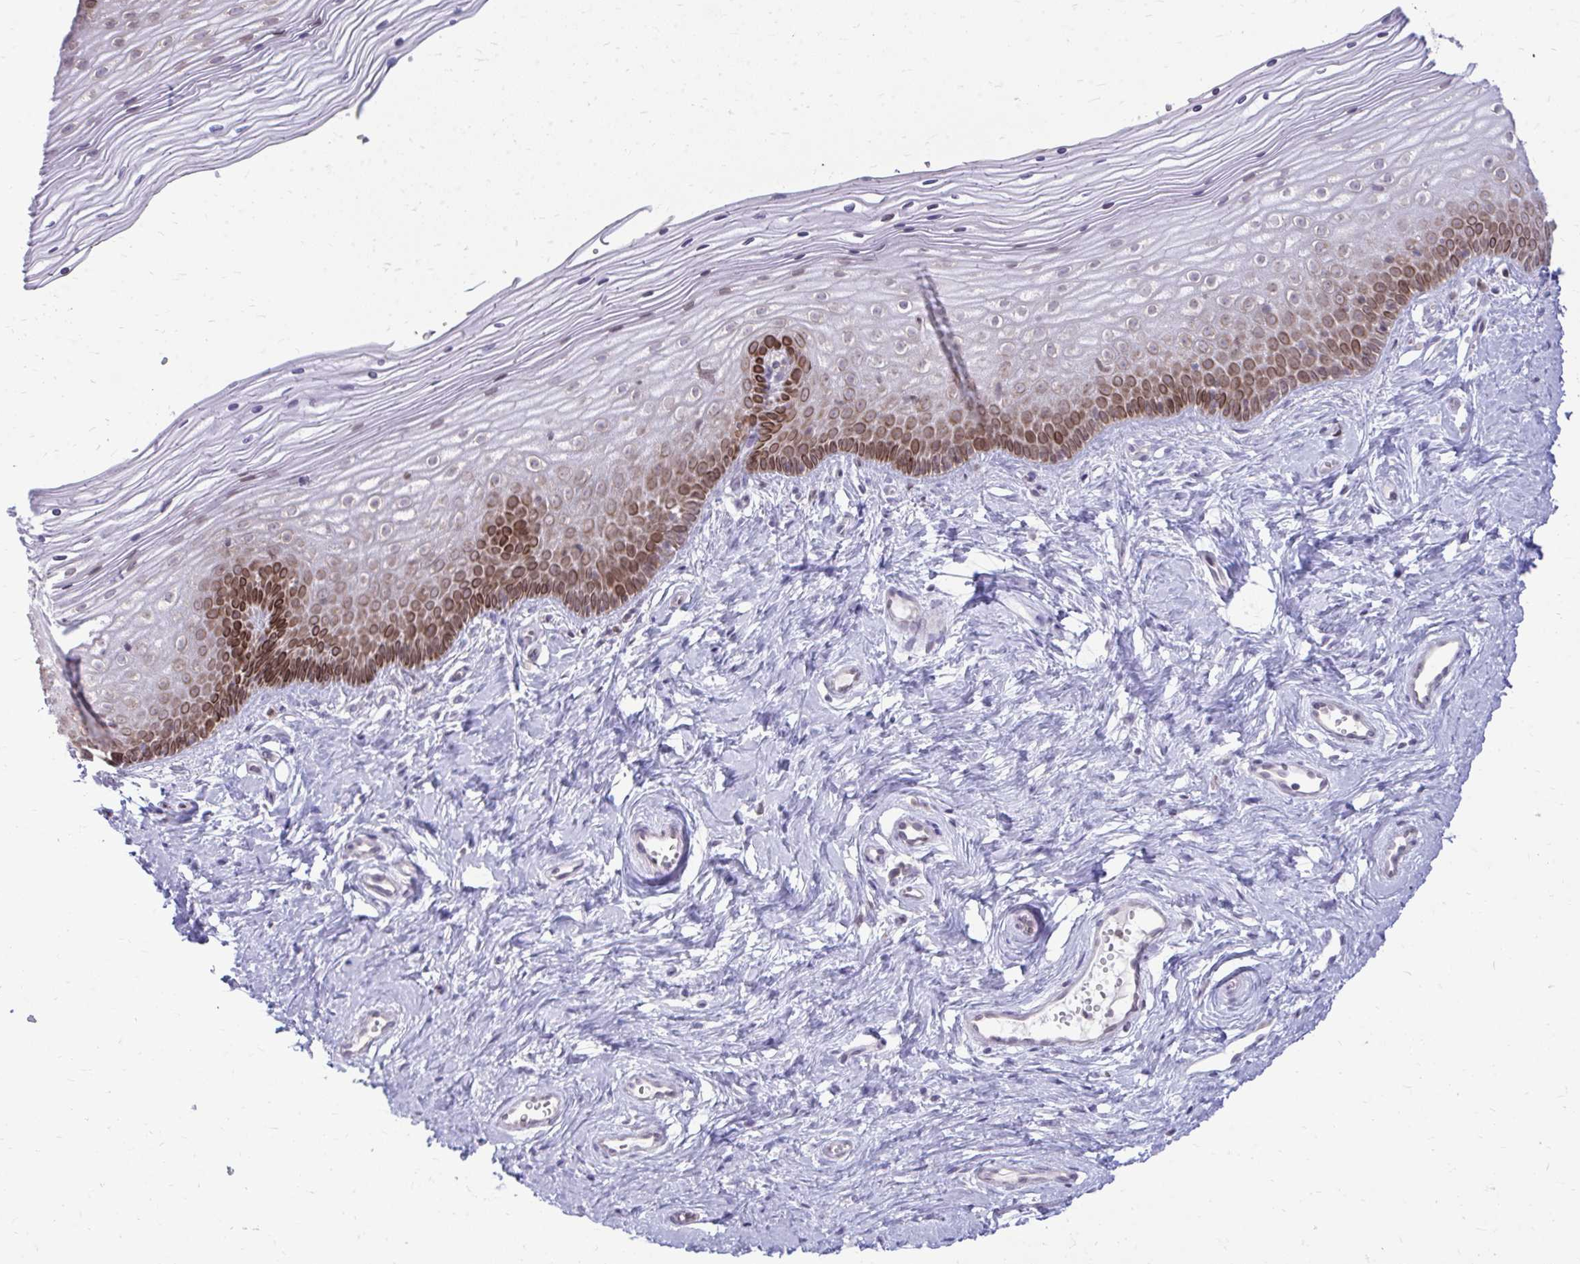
{"staining": {"intensity": "moderate", "quantity": "25%-75%", "location": "cytoplasmic/membranous,nuclear"}, "tissue": "vagina", "cell_type": "Squamous epithelial cells", "image_type": "normal", "snomed": [{"axis": "morphology", "description": "Normal tissue, NOS"}, {"axis": "topography", "description": "Vagina"}], "caption": "Immunohistochemical staining of unremarkable vagina demonstrates medium levels of moderate cytoplasmic/membranous,nuclear staining in approximately 25%-75% of squamous epithelial cells.", "gene": "RPS6KA2", "patient": {"sex": "female", "age": 38}}